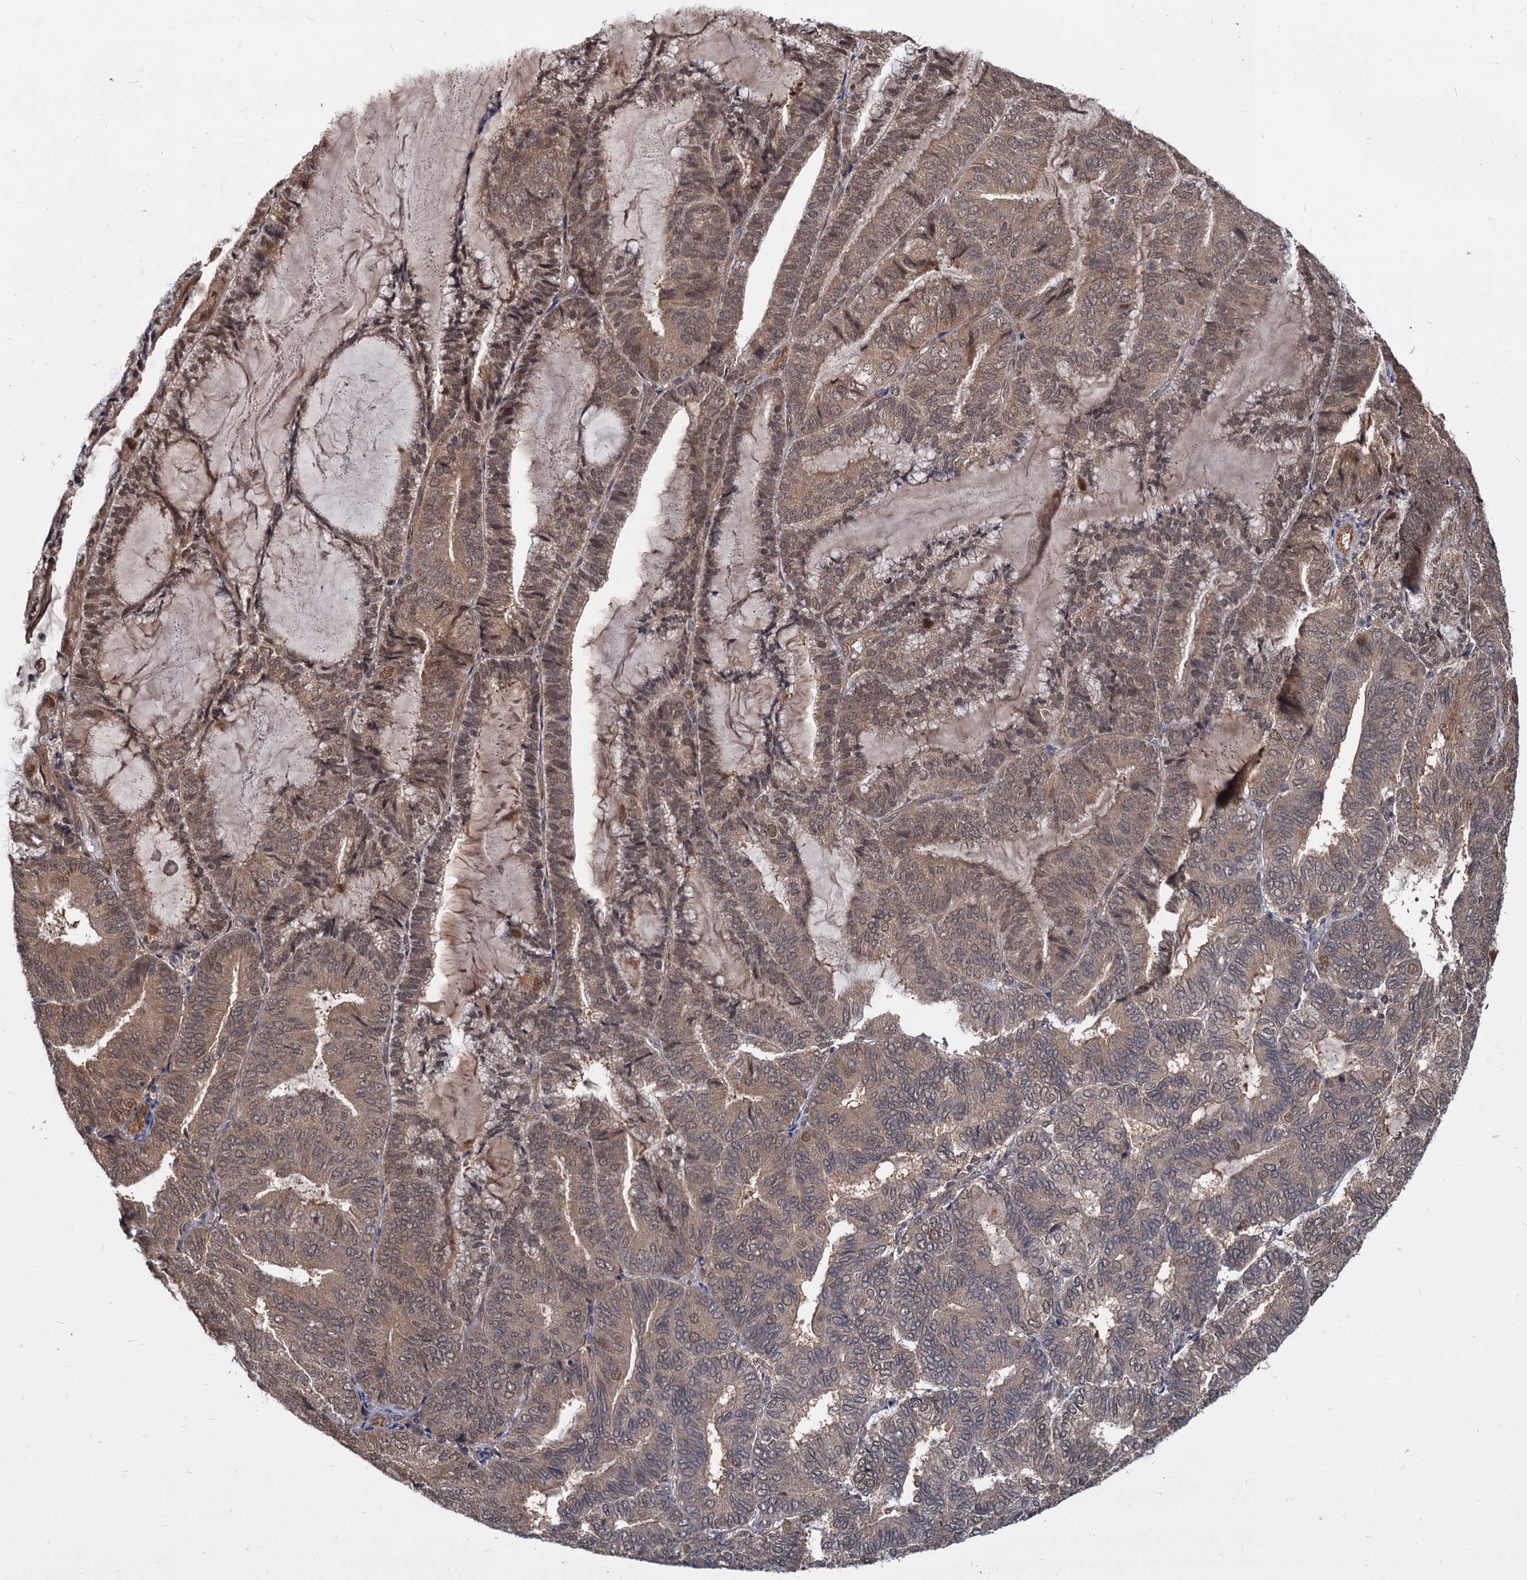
{"staining": {"intensity": "moderate", "quantity": "25%-75%", "location": "nuclear"}, "tissue": "endometrial cancer", "cell_type": "Tumor cells", "image_type": "cancer", "snomed": [{"axis": "morphology", "description": "Adenocarcinoma, NOS"}, {"axis": "topography", "description": "Endometrium"}], "caption": "A photomicrograph of human endometrial cancer (adenocarcinoma) stained for a protein reveals moderate nuclear brown staining in tumor cells. (DAB IHC with brightfield microscopy, high magnification).", "gene": "PSMD4", "patient": {"sex": "female", "age": 81}}